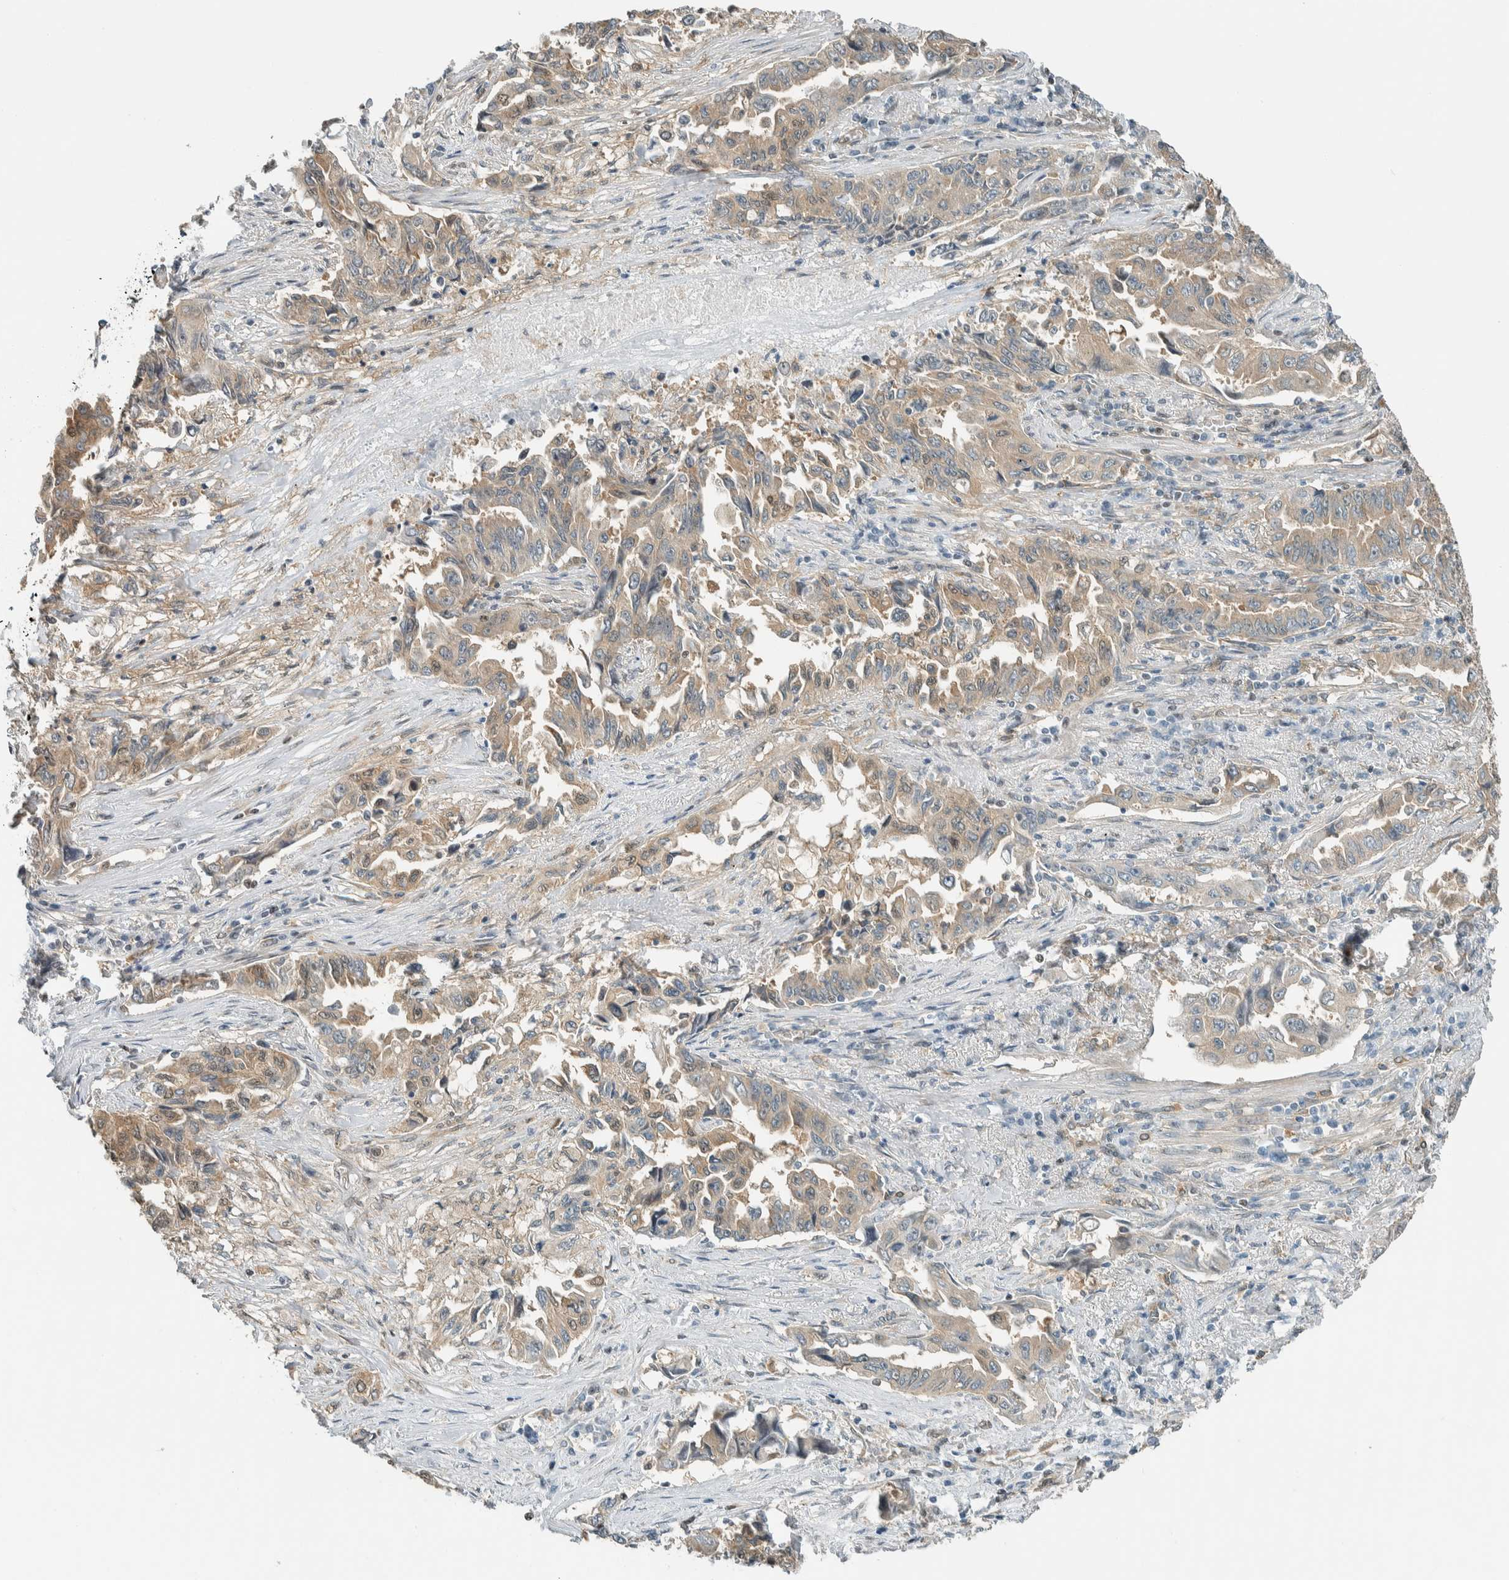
{"staining": {"intensity": "weak", "quantity": ">75%", "location": "cytoplasmic/membranous"}, "tissue": "lung cancer", "cell_type": "Tumor cells", "image_type": "cancer", "snomed": [{"axis": "morphology", "description": "Adenocarcinoma, NOS"}, {"axis": "topography", "description": "Lung"}], "caption": "DAB immunohistochemical staining of lung adenocarcinoma exhibits weak cytoplasmic/membranous protein positivity in about >75% of tumor cells. The staining is performed using DAB (3,3'-diaminobenzidine) brown chromogen to label protein expression. The nuclei are counter-stained blue using hematoxylin.", "gene": "NIBAN2", "patient": {"sex": "female", "age": 51}}